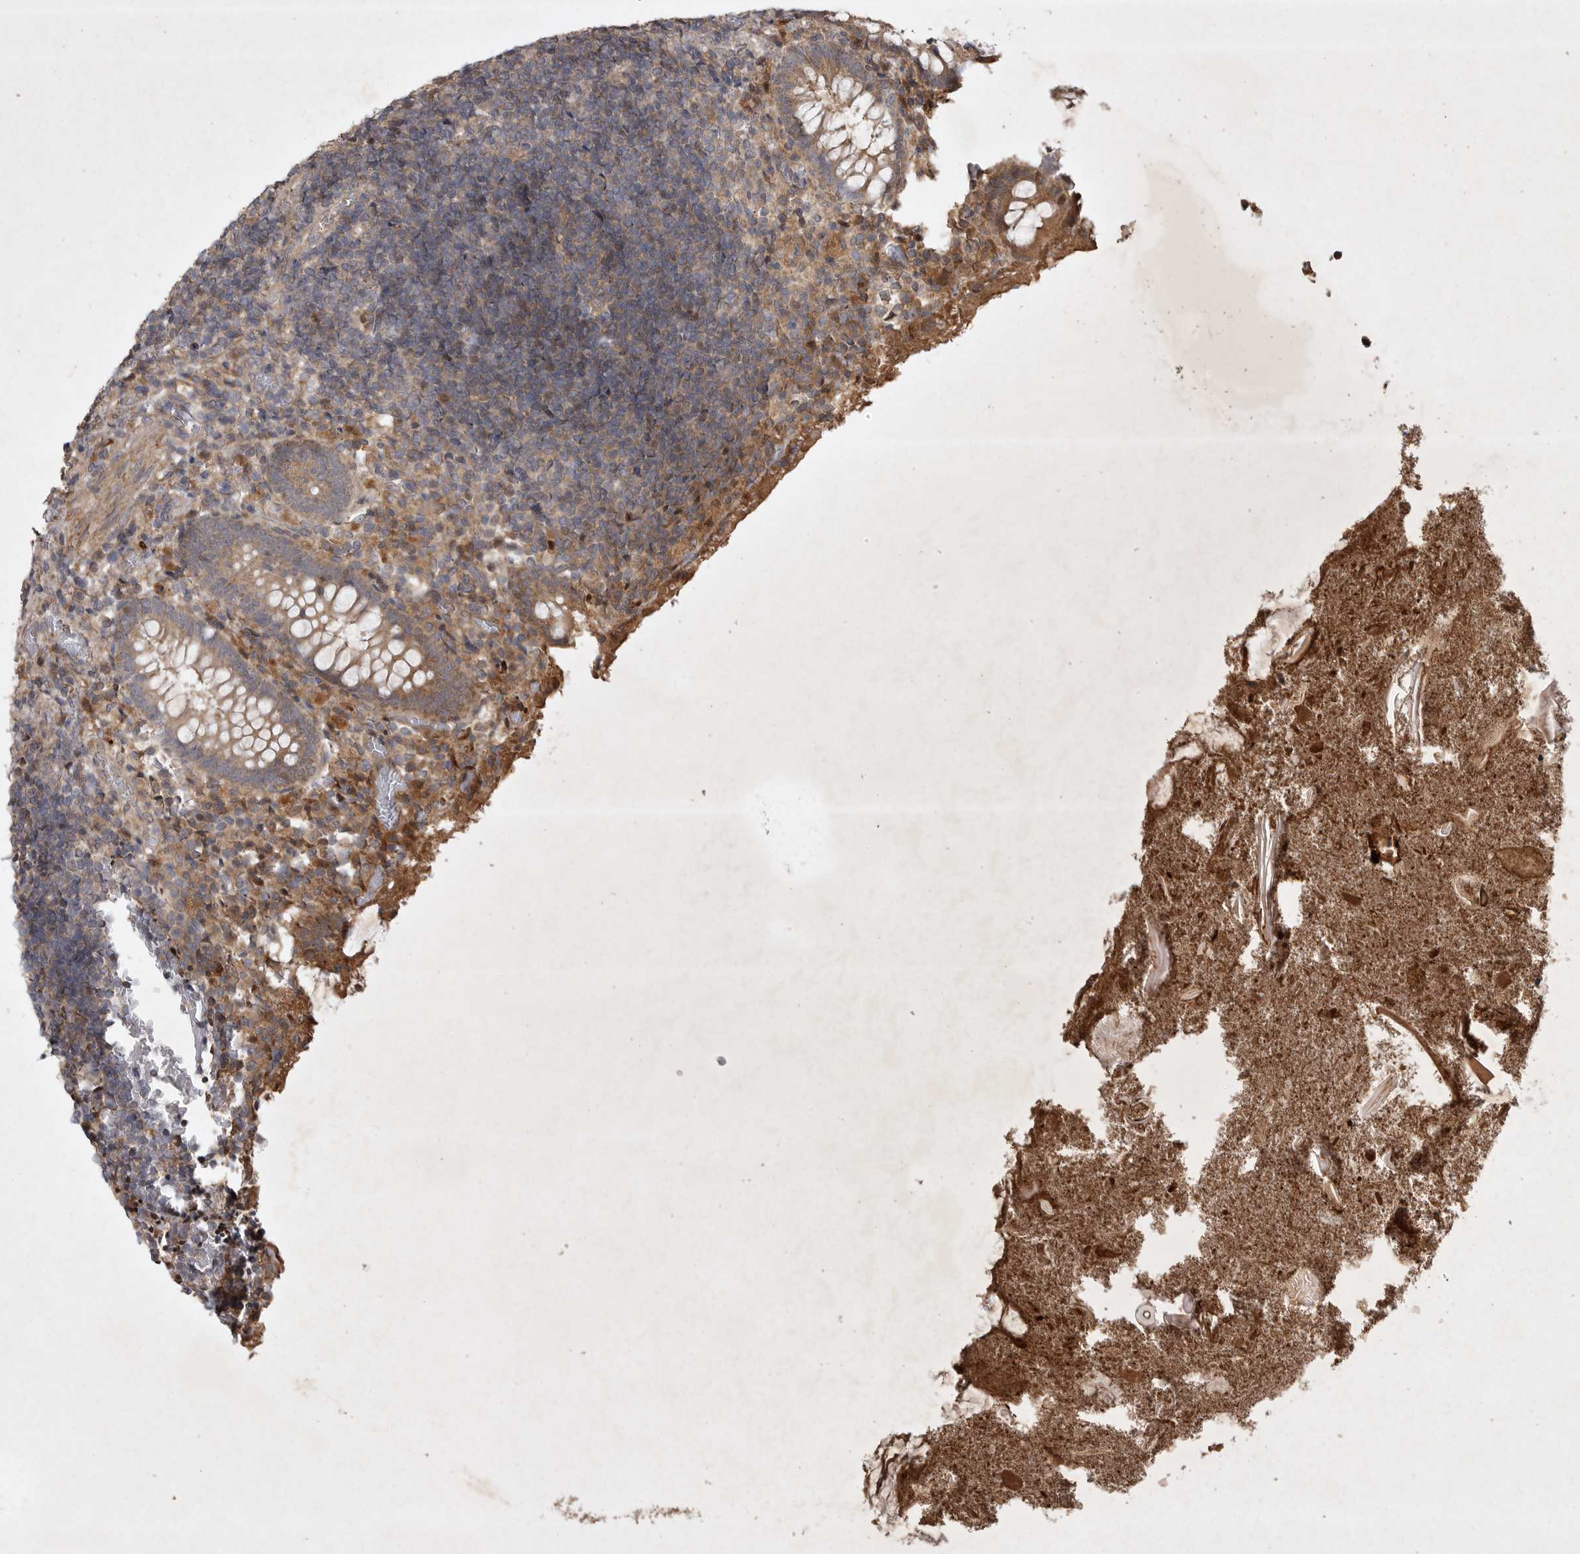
{"staining": {"intensity": "moderate", "quantity": ">75%", "location": "cytoplasmic/membranous"}, "tissue": "appendix", "cell_type": "Glandular cells", "image_type": "normal", "snomed": [{"axis": "morphology", "description": "Normal tissue, NOS"}, {"axis": "topography", "description": "Appendix"}], "caption": "Immunohistochemistry image of benign appendix stained for a protein (brown), which reveals medium levels of moderate cytoplasmic/membranous positivity in about >75% of glandular cells.", "gene": "EDEM3", "patient": {"sex": "female", "age": 17}}